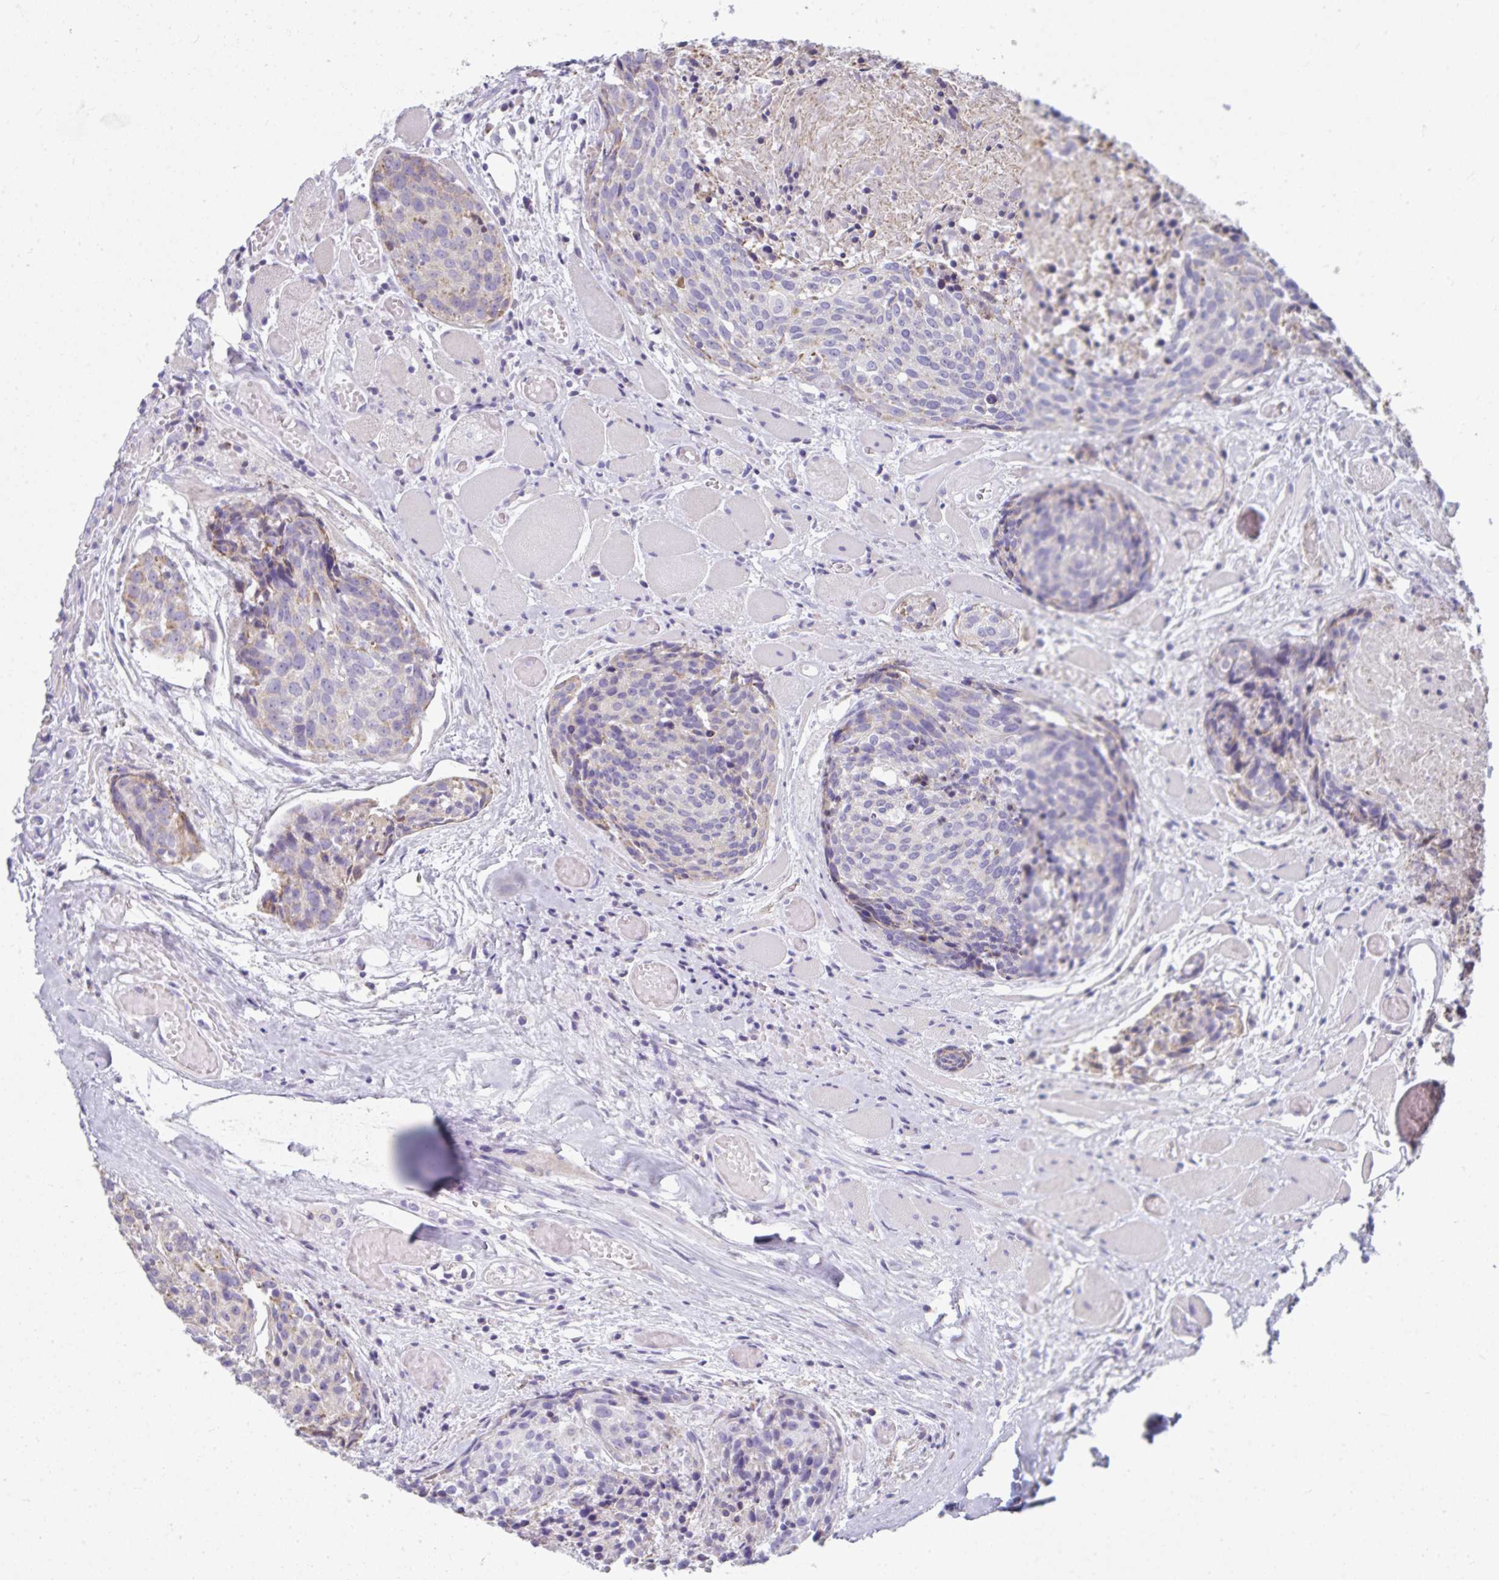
{"staining": {"intensity": "weak", "quantity": "<25%", "location": "cytoplasmic/membranous"}, "tissue": "head and neck cancer", "cell_type": "Tumor cells", "image_type": "cancer", "snomed": [{"axis": "morphology", "description": "Squamous cell carcinoma, NOS"}, {"axis": "topography", "description": "Oral tissue"}, {"axis": "topography", "description": "Head-Neck"}], "caption": "This is an immunohistochemistry (IHC) histopathology image of human squamous cell carcinoma (head and neck). There is no positivity in tumor cells.", "gene": "SLC6A1", "patient": {"sex": "male", "age": 64}}